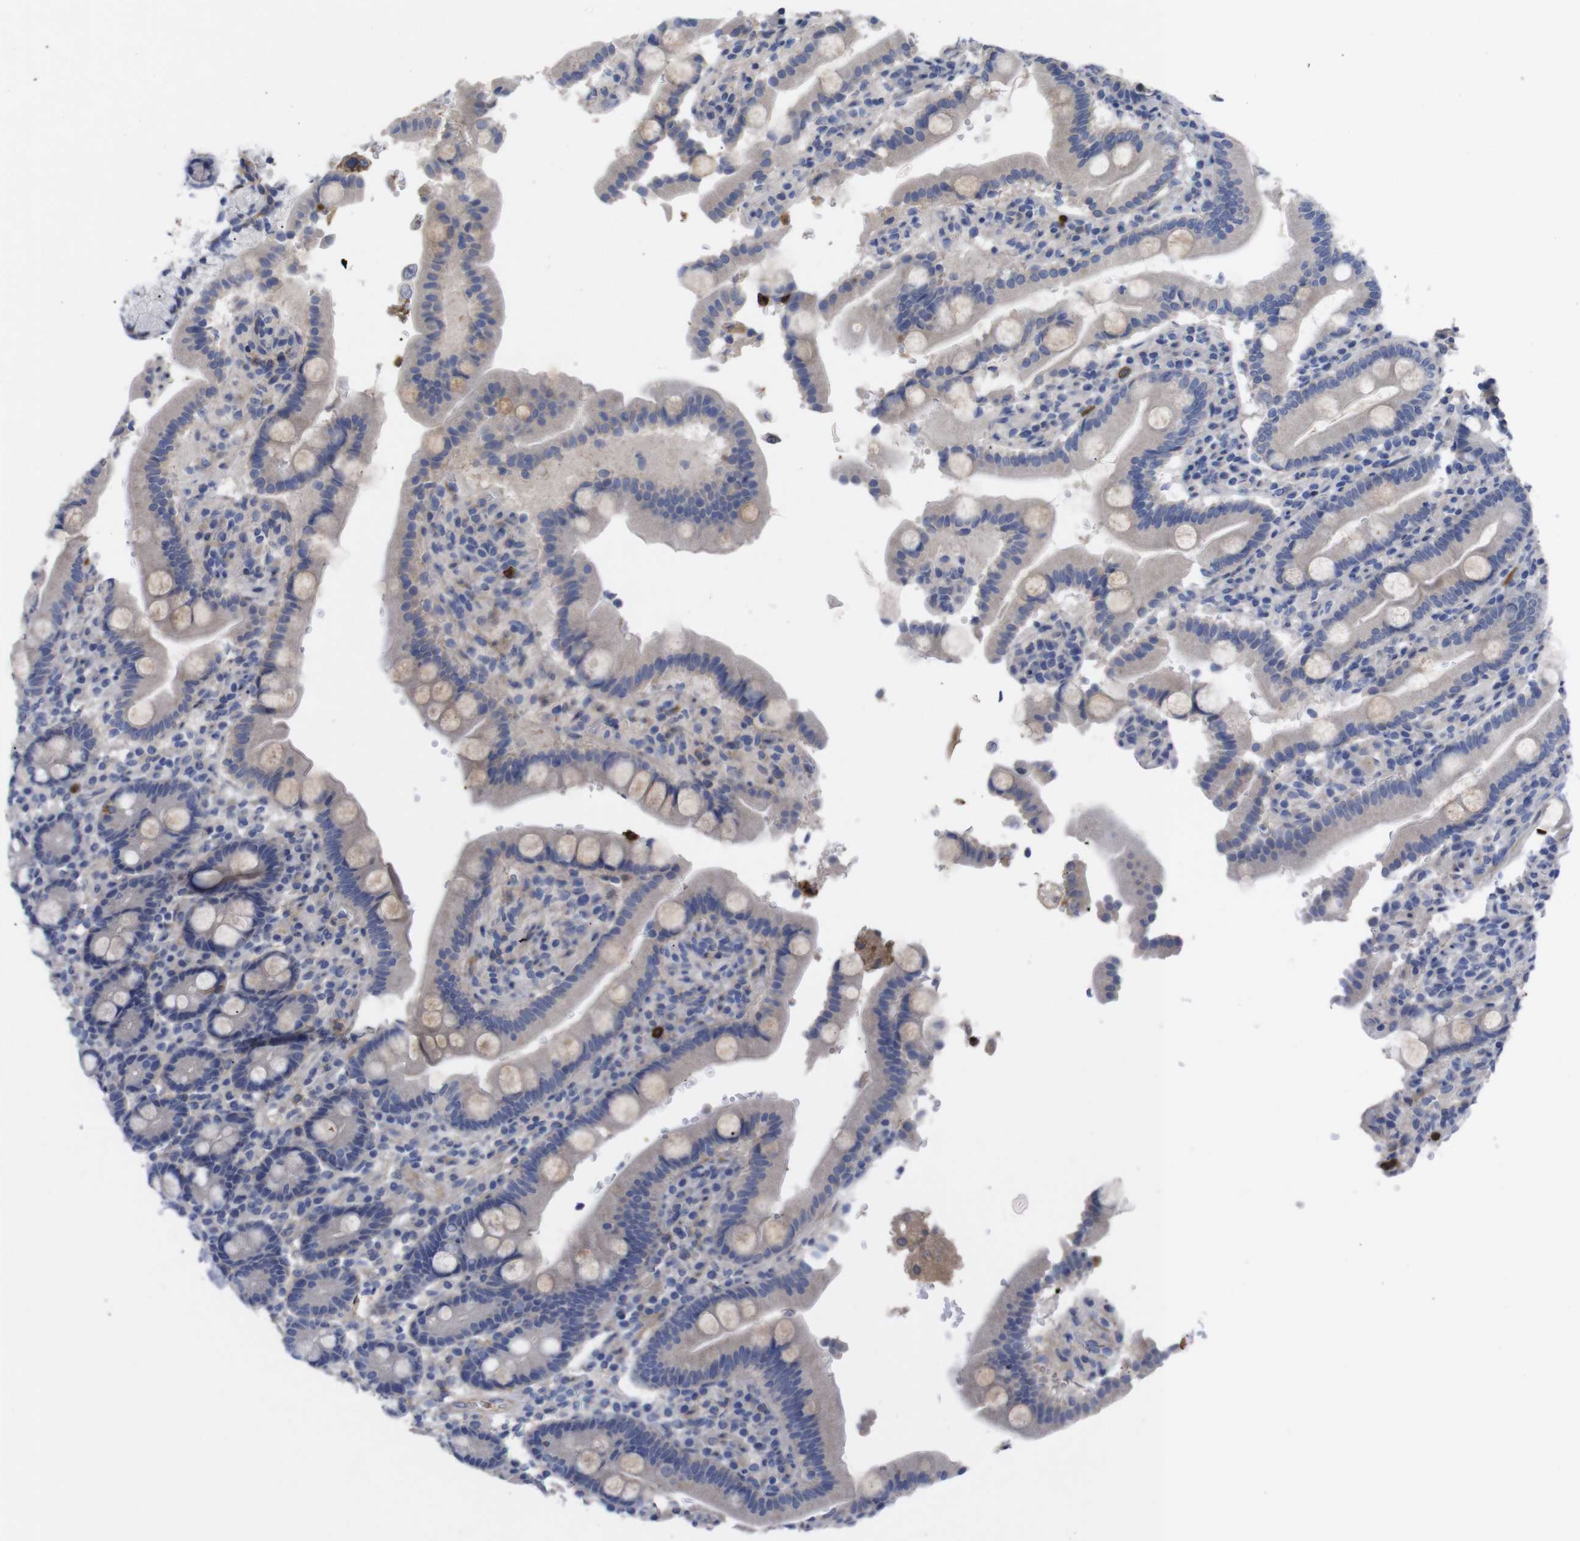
{"staining": {"intensity": "negative", "quantity": "none", "location": "none"}, "tissue": "duodenum", "cell_type": "Glandular cells", "image_type": "normal", "snomed": [{"axis": "morphology", "description": "Normal tissue, NOS"}, {"axis": "topography", "description": "Small intestine, NOS"}], "caption": "DAB (3,3'-diaminobenzidine) immunohistochemical staining of normal human duodenum demonstrates no significant expression in glandular cells.", "gene": "C5AR1", "patient": {"sex": "female", "age": 71}}